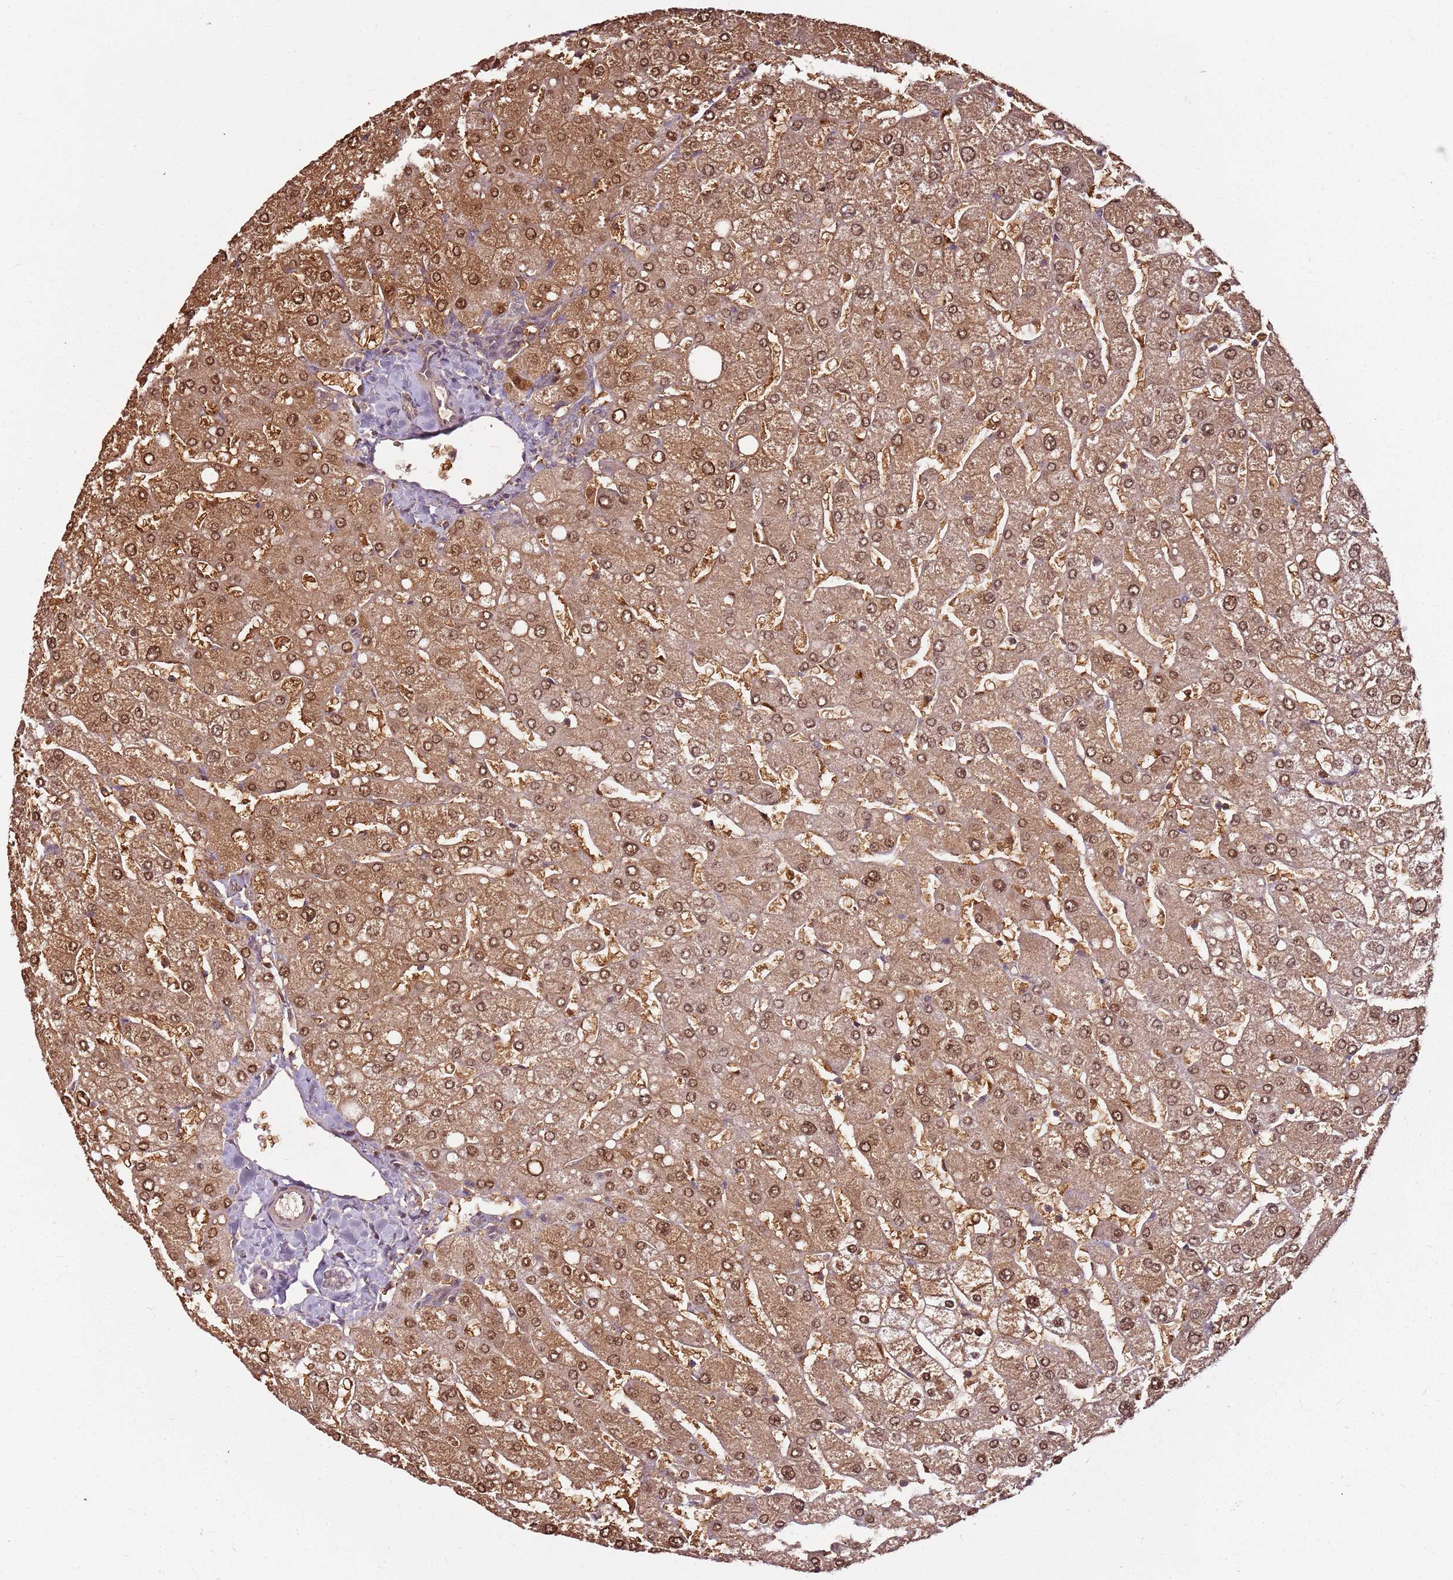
{"staining": {"intensity": "weak", "quantity": "25%-75%", "location": "cytoplasmic/membranous,nuclear"}, "tissue": "liver", "cell_type": "Cholangiocytes", "image_type": "normal", "snomed": [{"axis": "morphology", "description": "Normal tissue, NOS"}, {"axis": "topography", "description": "Liver"}], "caption": "Approximately 25%-75% of cholangiocytes in normal human liver display weak cytoplasmic/membranous,nuclear protein positivity as visualized by brown immunohistochemical staining.", "gene": "GSTO2", "patient": {"sex": "male", "age": 55}}